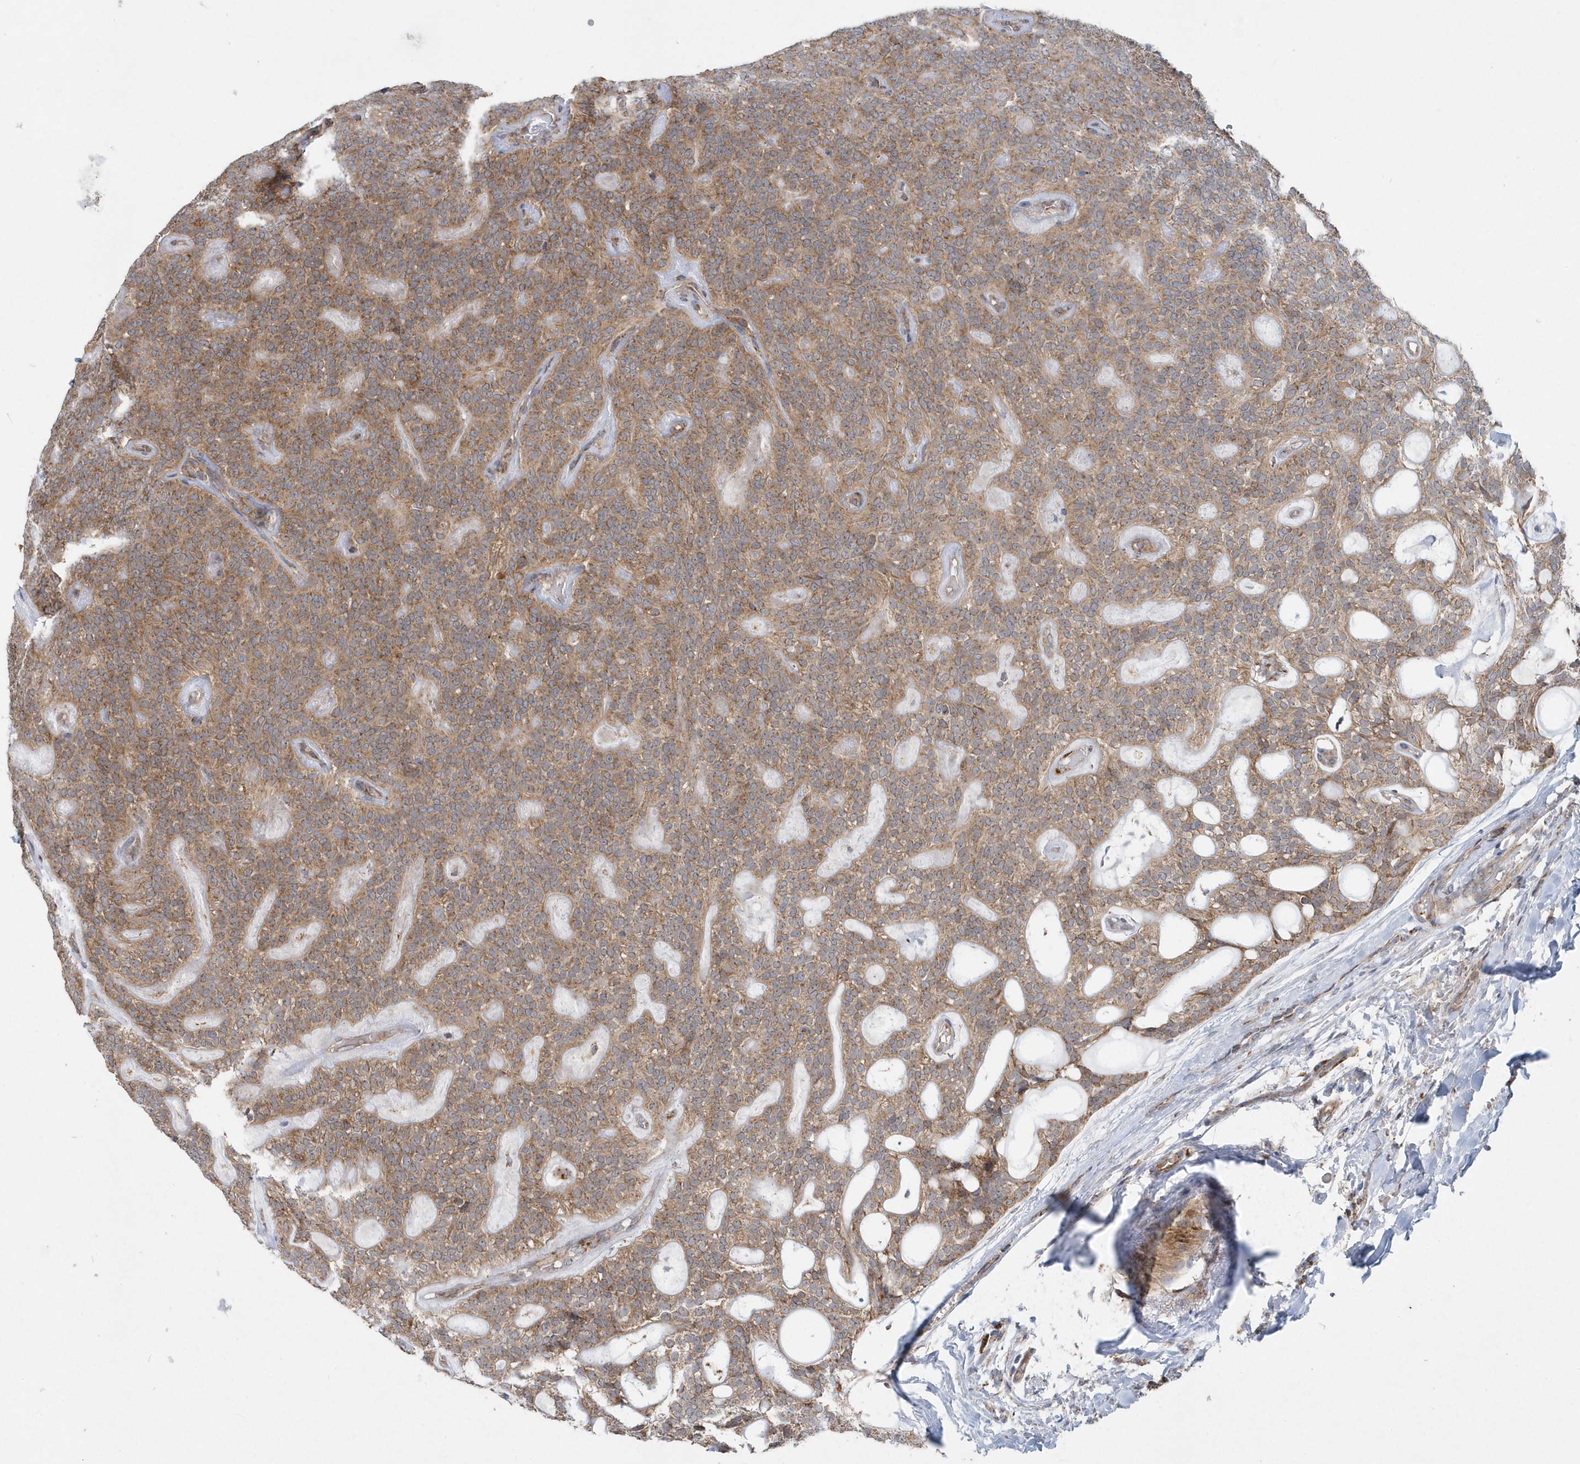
{"staining": {"intensity": "moderate", "quantity": ">75%", "location": "cytoplasmic/membranous"}, "tissue": "head and neck cancer", "cell_type": "Tumor cells", "image_type": "cancer", "snomed": [{"axis": "morphology", "description": "Adenocarcinoma, NOS"}, {"axis": "topography", "description": "Head-Neck"}], "caption": "Moderate cytoplasmic/membranous positivity is appreciated in approximately >75% of tumor cells in head and neck adenocarcinoma. Ihc stains the protein in brown and the nuclei are stained blue.", "gene": "PPP1R7", "patient": {"sex": "male", "age": 66}}